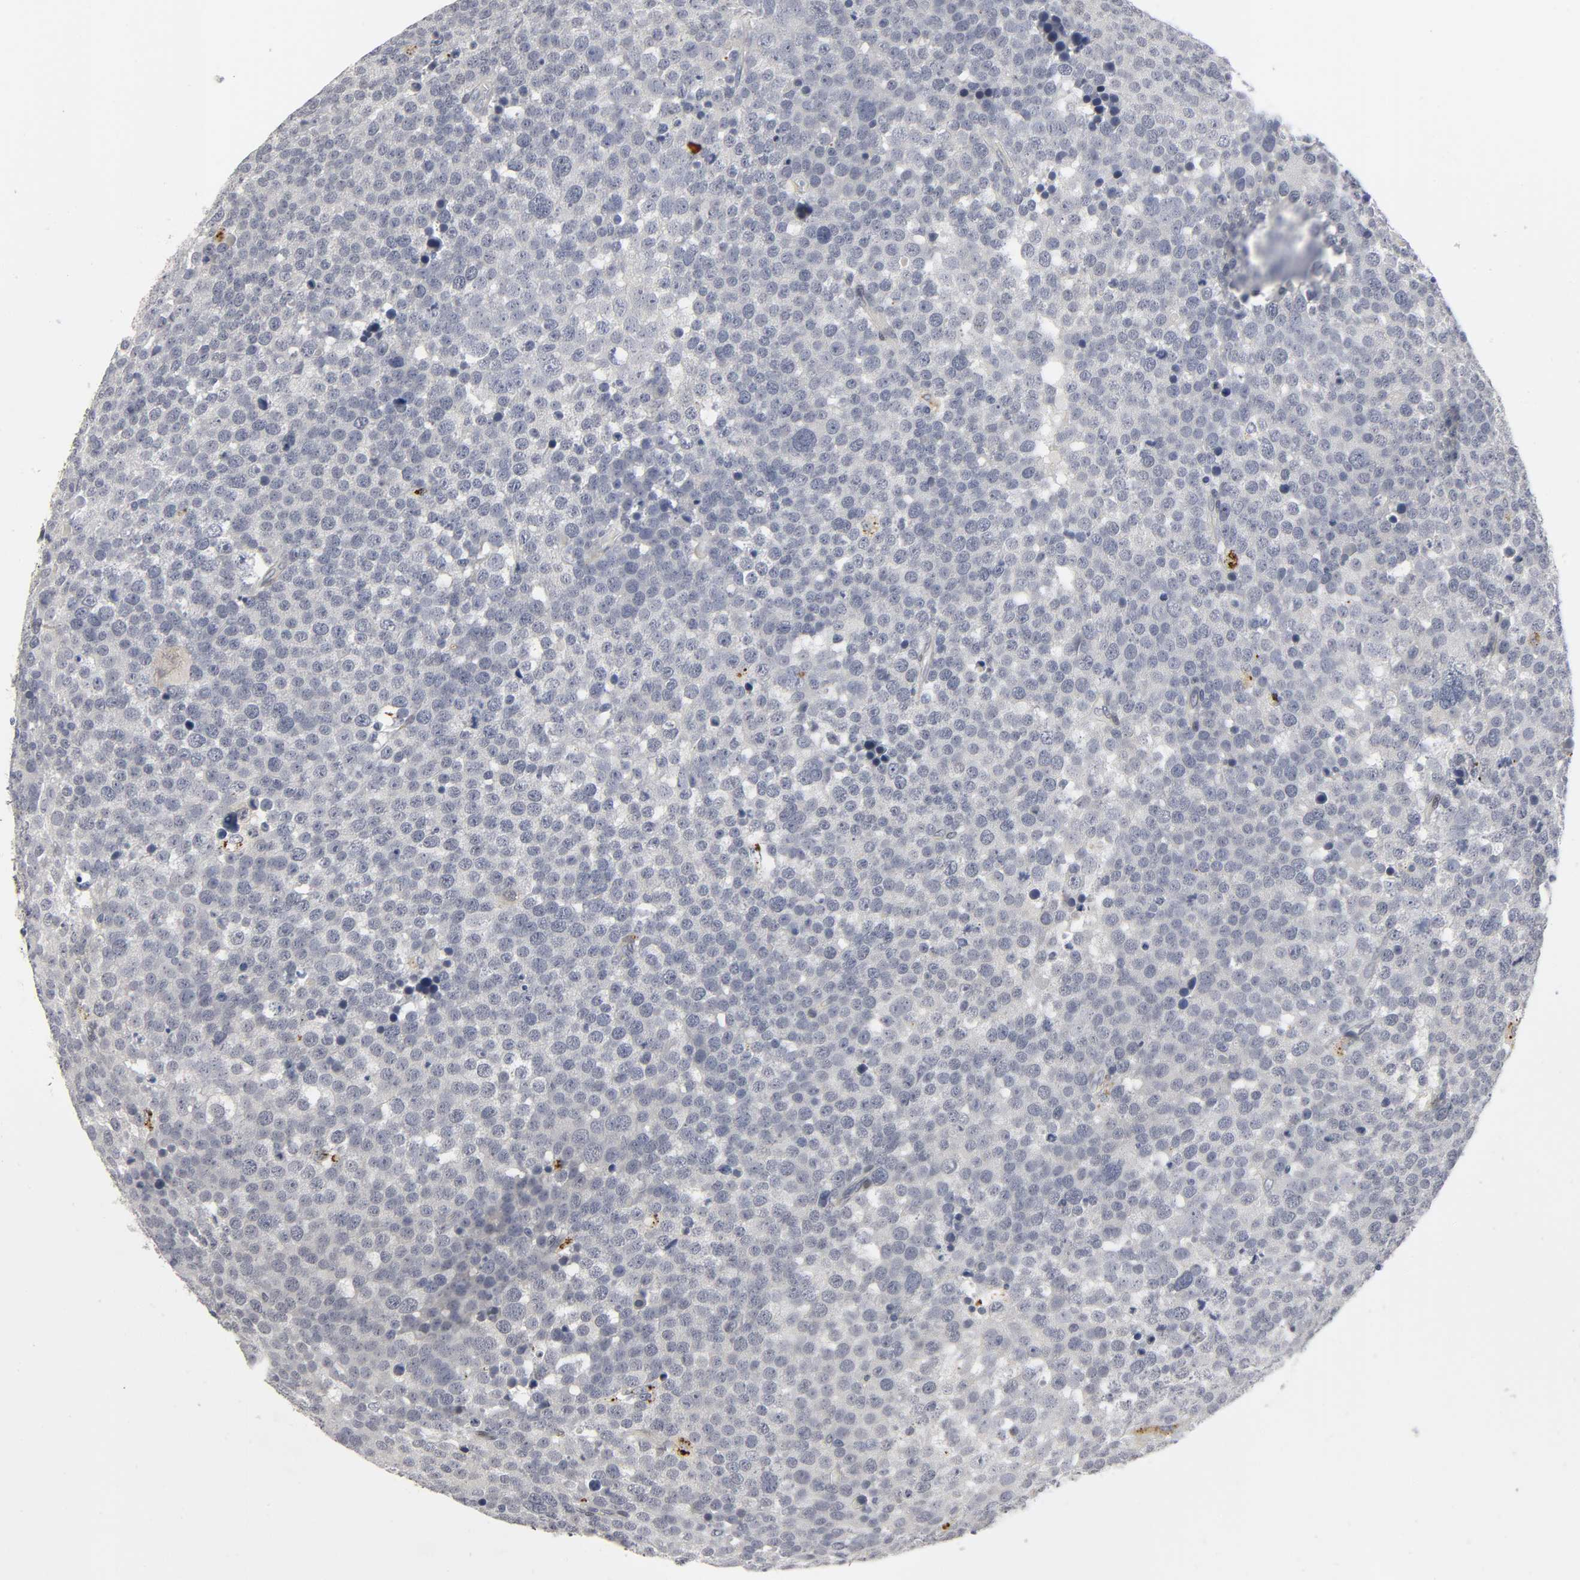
{"staining": {"intensity": "moderate", "quantity": "<25%", "location": "cytoplasmic/membranous"}, "tissue": "testis cancer", "cell_type": "Tumor cells", "image_type": "cancer", "snomed": [{"axis": "morphology", "description": "Seminoma, NOS"}, {"axis": "topography", "description": "Testis"}], "caption": "High-power microscopy captured an immunohistochemistry image of seminoma (testis), revealing moderate cytoplasmic/membranous positivity in approximately <25% of tumor cells.", "gene": "PDLIM3", "patient": {"sex": "male", "age": 71}}